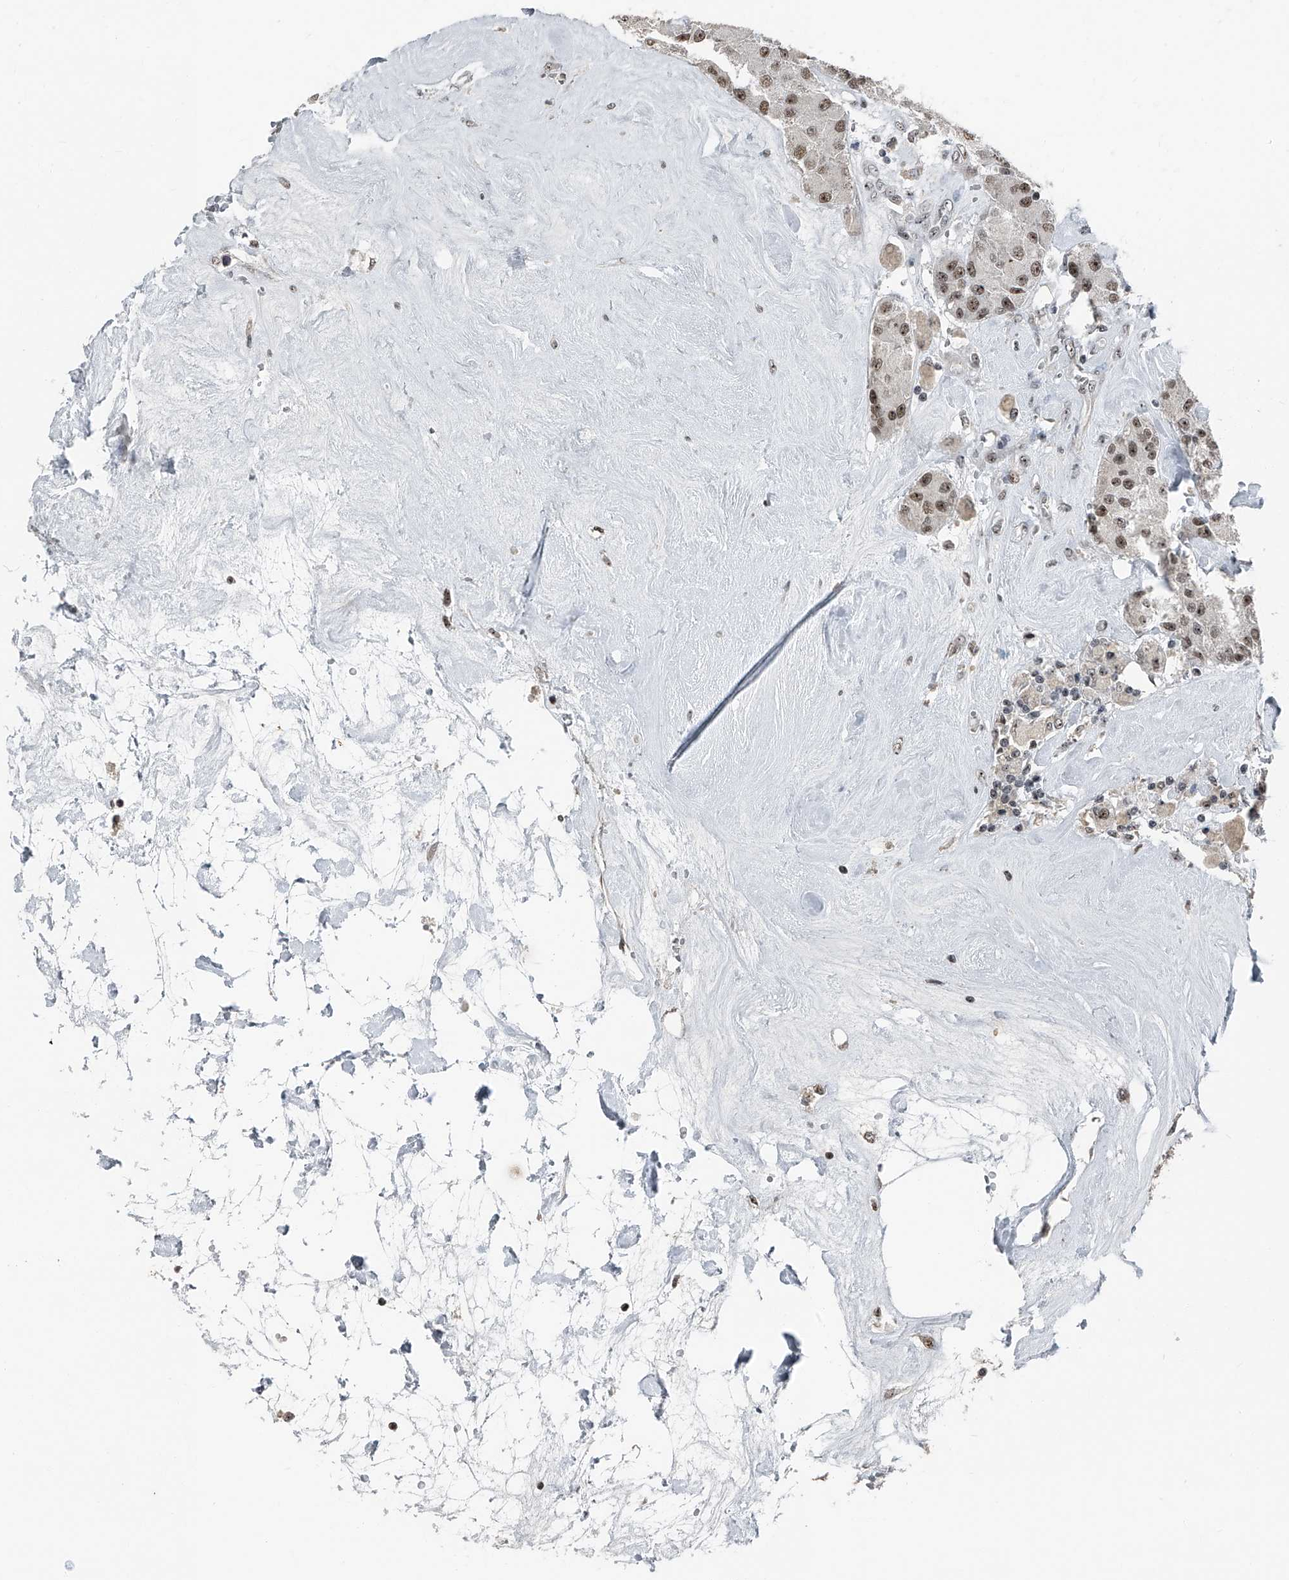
{"staining": {"intensity": "moderate", "quantity": ">75%", "location": "nuclear"}, "tissue": "carcinoid", "cell_type": "Tumor cells", "image_type": "cancer", "snomed": [{"axis": "morphology", "description": "Carcinoid, malignant, NOS"}, {"axis": "topography", "description": "Pancreas"}], "caption": "Carcinoid stained with a brown dye exhibits moderate nuclear positive staining in about >75% of tumor cells.", "gene": "TCOF1", "patient": {"sex": "male", "age": 41}}